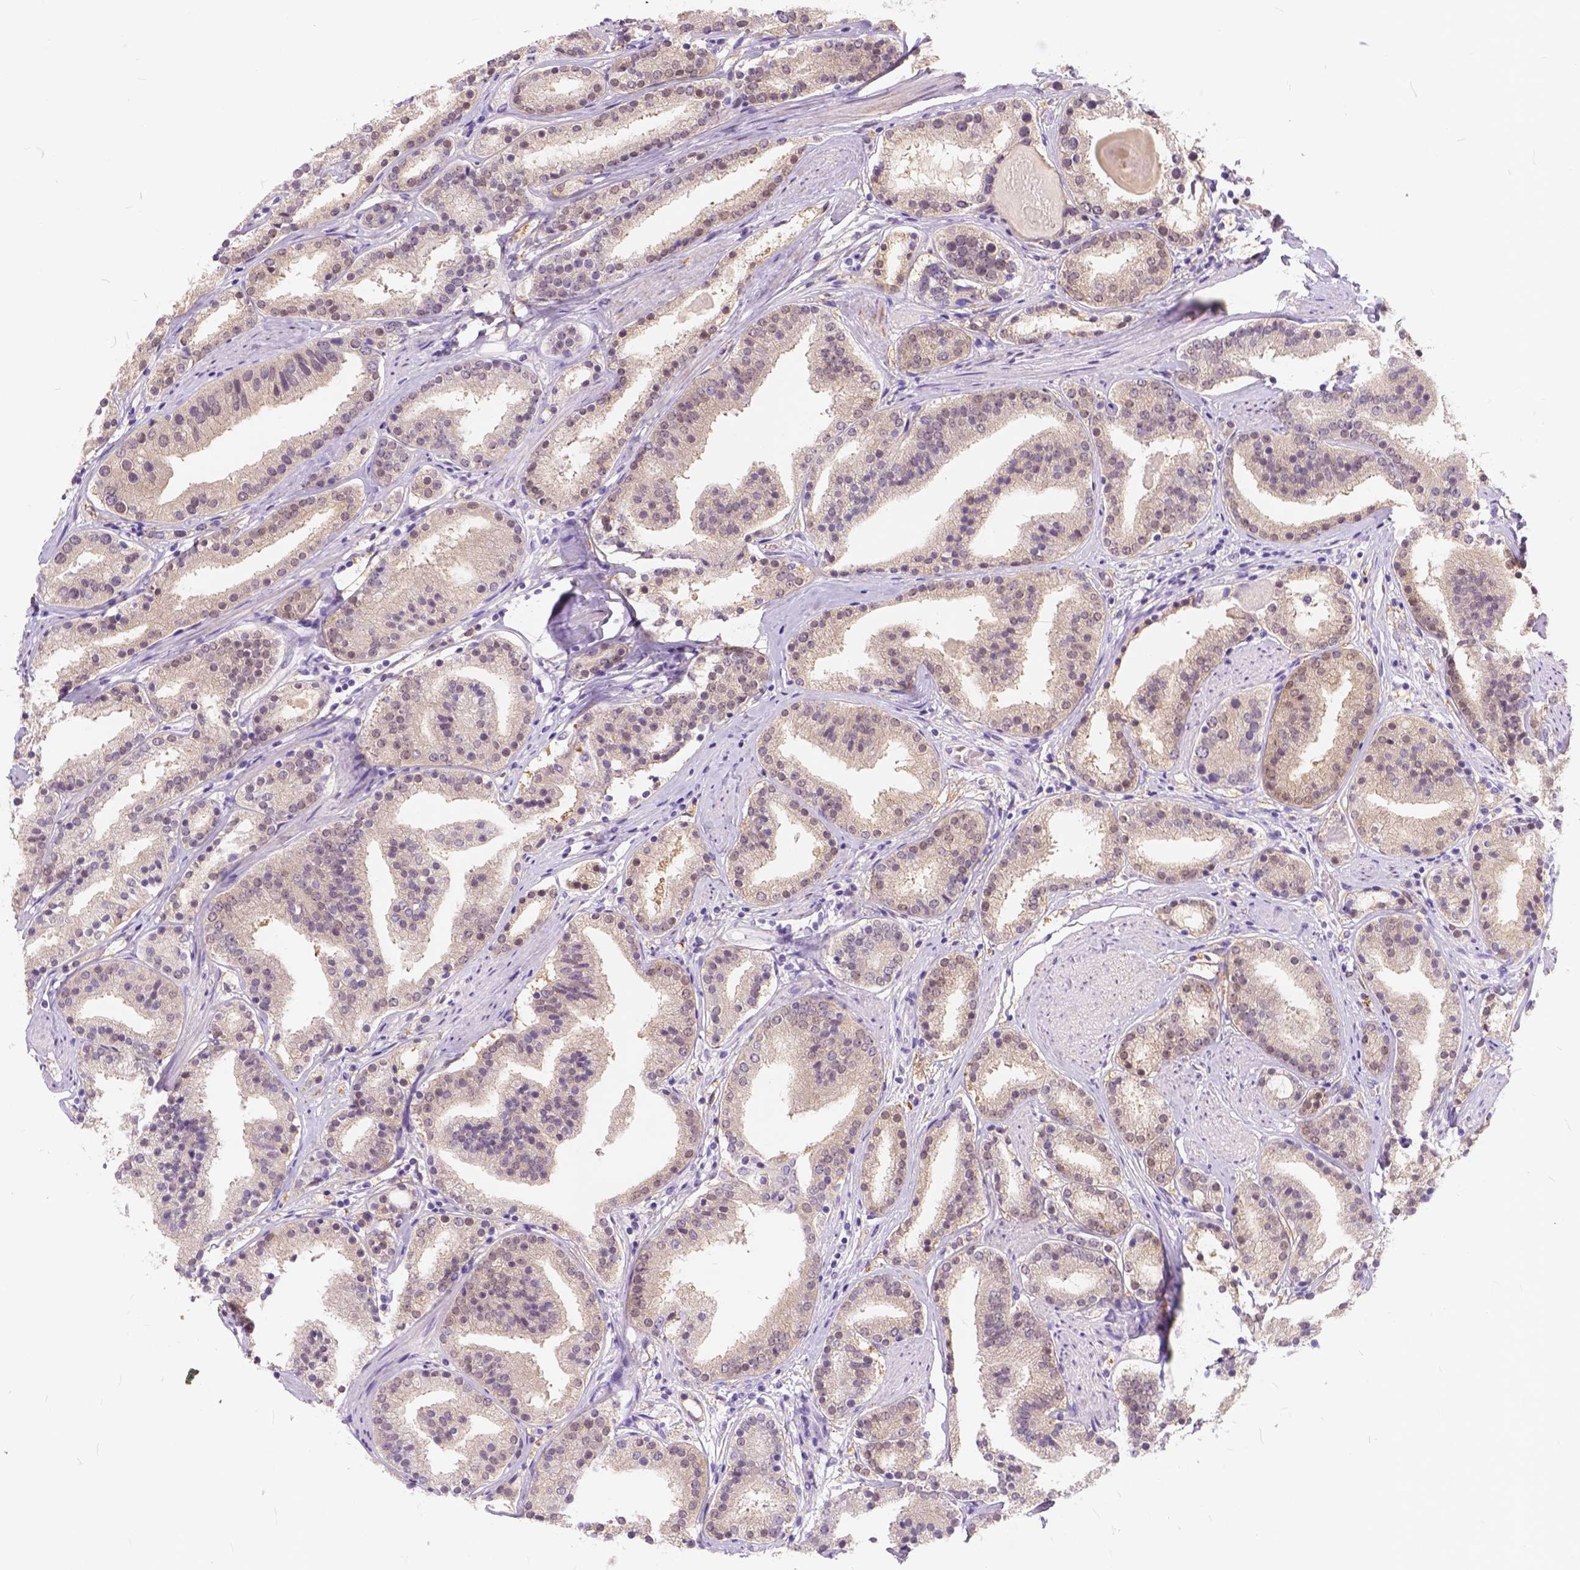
{"staining": {"intensity": "moderate", "quantity": "<25%", "location": "cytoplasmic/membranous"}, "tissue": "prostate cancer", "cell_type": "Tumor cells", "image_type": "cancer", "snomed": [{"axis": "morphology", "description": "Adenocarcinoma, High grade"}, {"axis": "topography", "description": "Prostate"}], "caption": "Brown immunohistochemical staining in human prostate adenocarcinoma (high-grade) reveals moderate cytoplasmic/membranous expression in approximately <25% of tumor cells.", "gene": "PEX11G", "patient": {"sex": "male", "age": 63}}